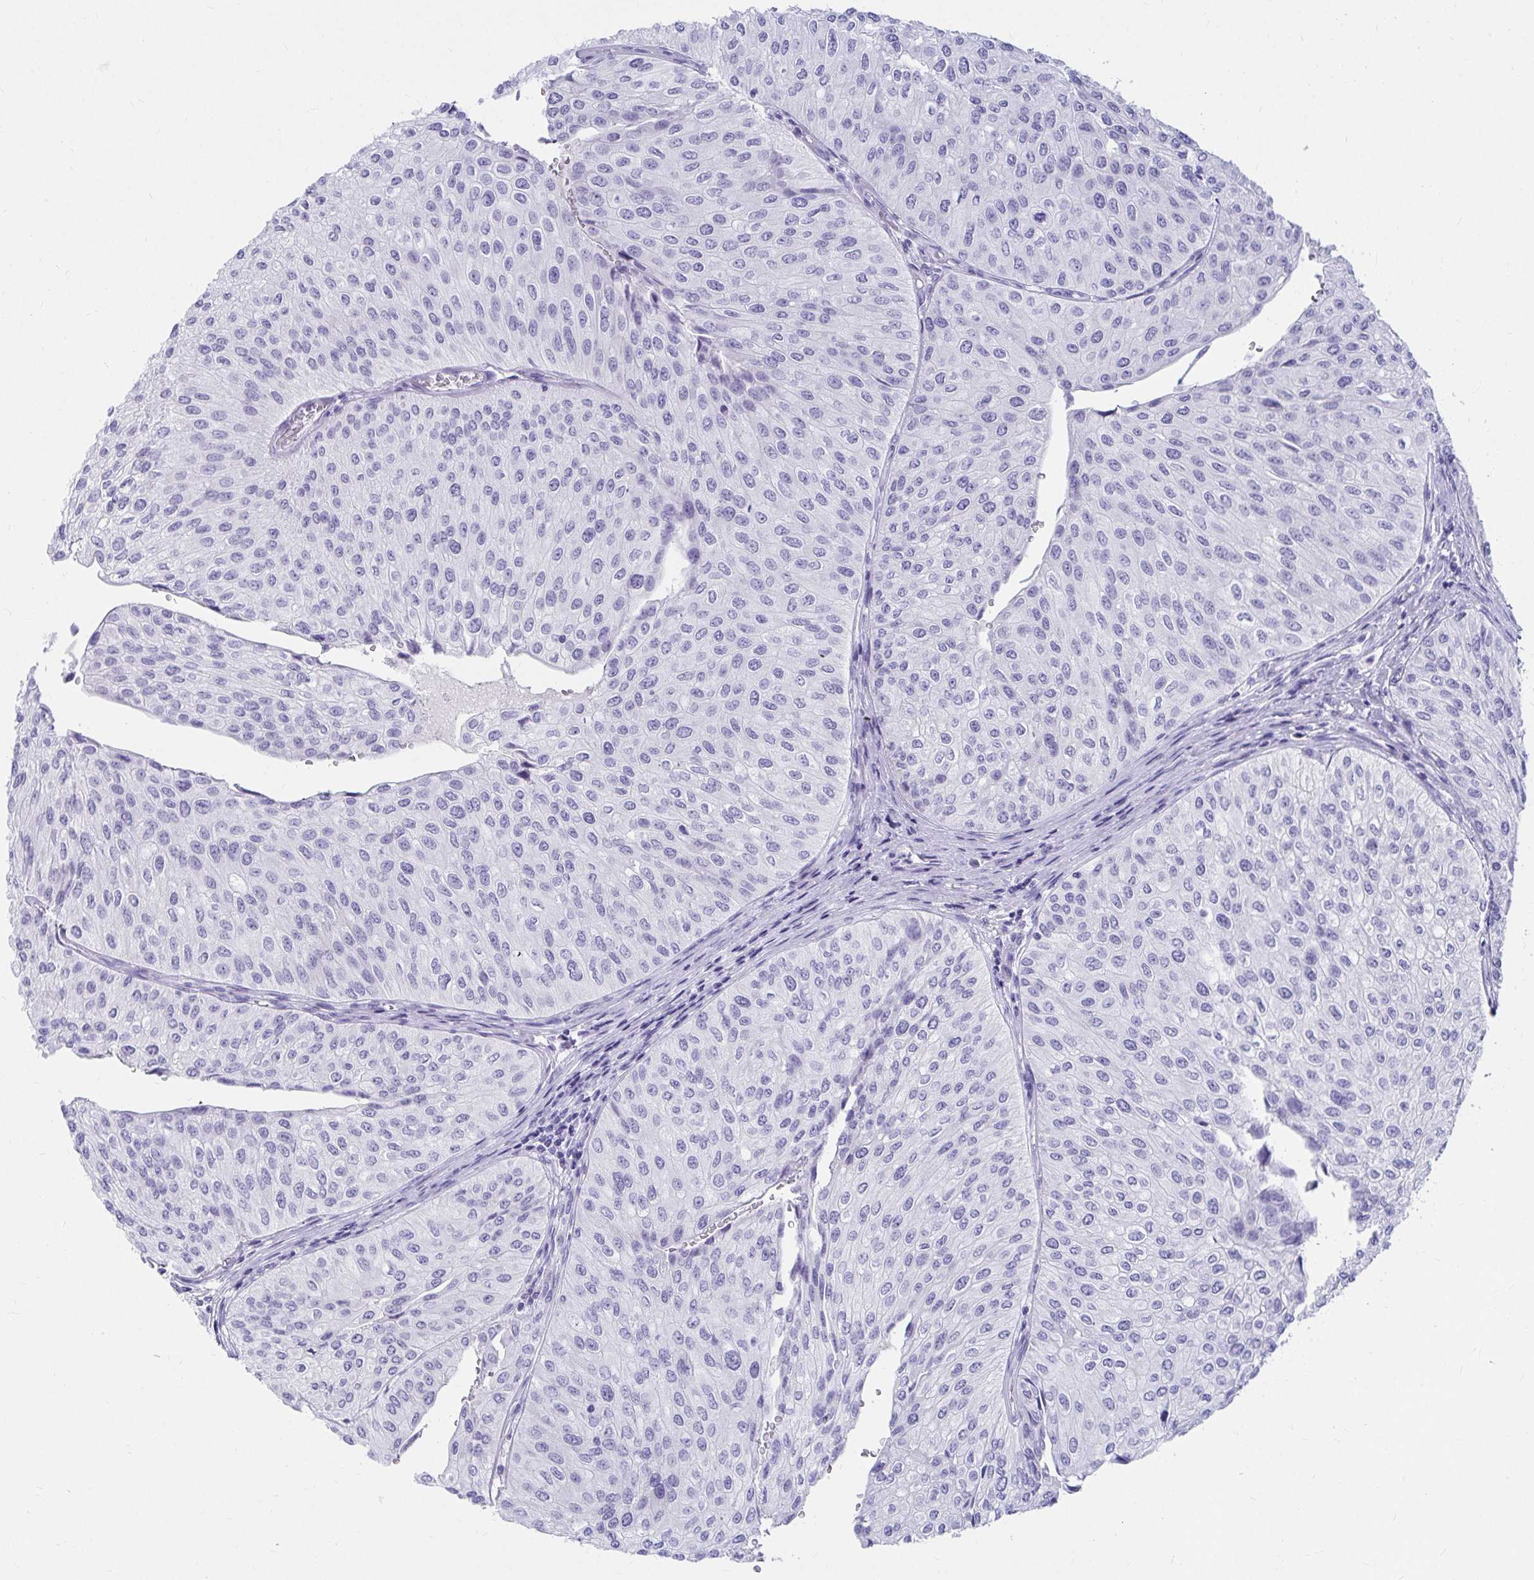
{"staining": {"intensity": "negative", "quantity": "none", "location": "none"}, "tissue": "urothelial cancer", "cell_type": "Tumor cells", "image_type": "cancer", "snomed": [{"axis": "morphology", "description": "Urothelial carcinoma, NOS"}, {"axis": "topography", "description": "Urinary bladder"}], "caption": "High magnification brightfield microscopy of urothelial cancer stained with DAB (brown) and counterstained with hematoxylin (blue): tumor cells show no significant positivity. (Stains: DAB (3,3'-diaminobenzidine) immunohistochemistry (IHC) with hematoxylin counter stain, Microscopy: brightfield microscopy at high magnification).", "gene": "DPEP3", "patient": {"sex": "male", "age": 67}}